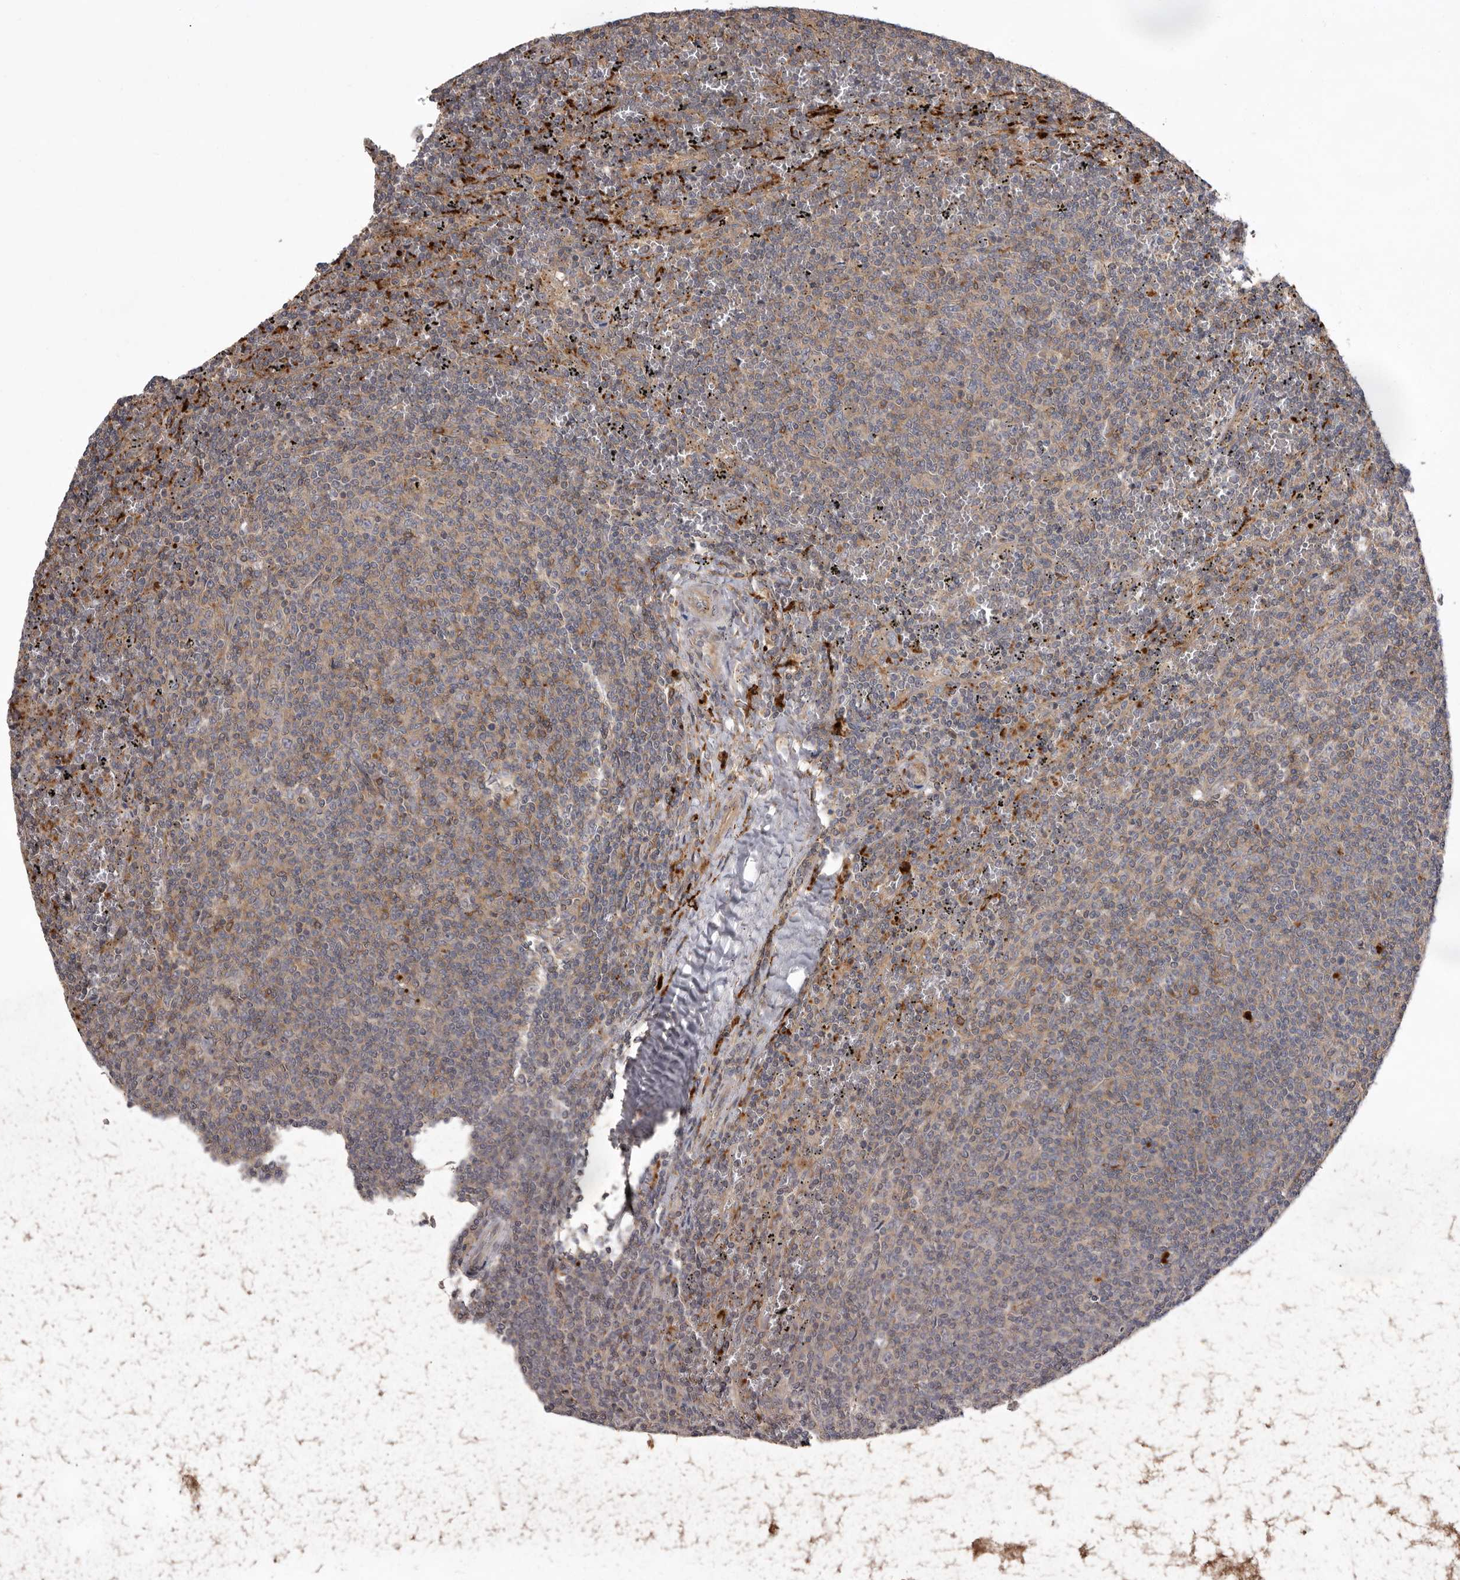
{"staining": {"intensity": "weak", "quantity": "25%-75%", "location": "cytoplasmic/membranous"}, "tissue": "lymphoma", "cell_type": "Tumor cells", "image_type": "cancer", "snomed": [{"axis": "morphology", "description": "Malignant lymphoma, non-Hodgkin's type, Low grade"}, {"axis": "topography", "description": "Spleen"}], "caption": "Human low-grade malignant lymphoma, non-Hodgkin's type stained with a brown dye displays weak cytoplasmic/membranous positive positivity in approximately 25%-75% of tumor cells.", "gene": "WDR47", "patient": {"sex": "female", "age": 50}}